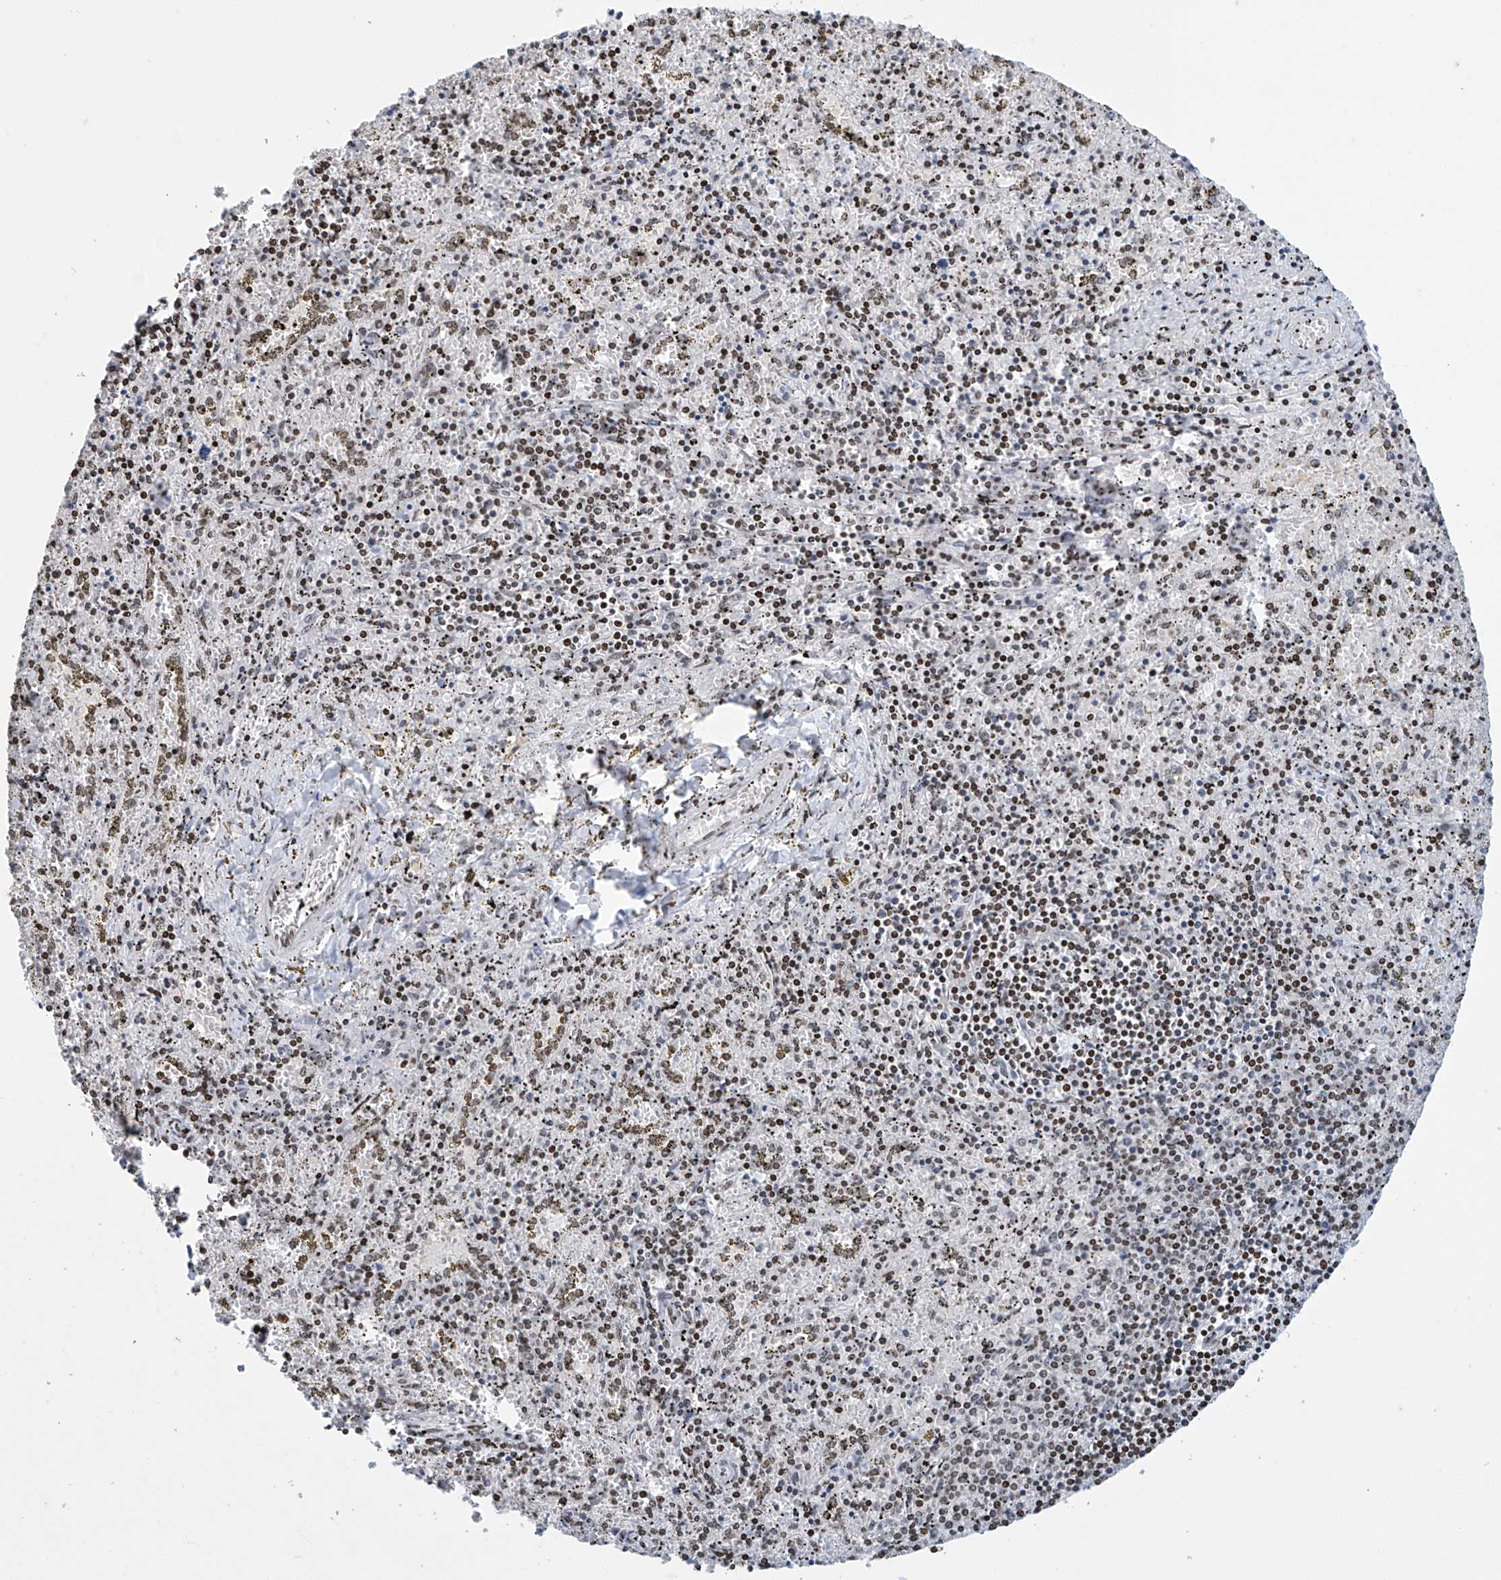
{"staining": {"intensity": "moderate", "quantity": "25%-75%", "location": "nuclear"}, "tissue": "spleen", "cell_type": "Cells in red pulp", "image_type": "normal", "snomed": [{"axis": "morphology", "description": "Normal tissue, NOS"}, {"axis": "topography", "description": "Spleen"}], "caption": "An image showing moderate nuclear staining in approximately 25%-75% of cells in red pulp in normal spleen, as visualized by brown immunohistochemical staining.", "gene": "RFX7", "patient": {"sex": "male", "age": 11}}